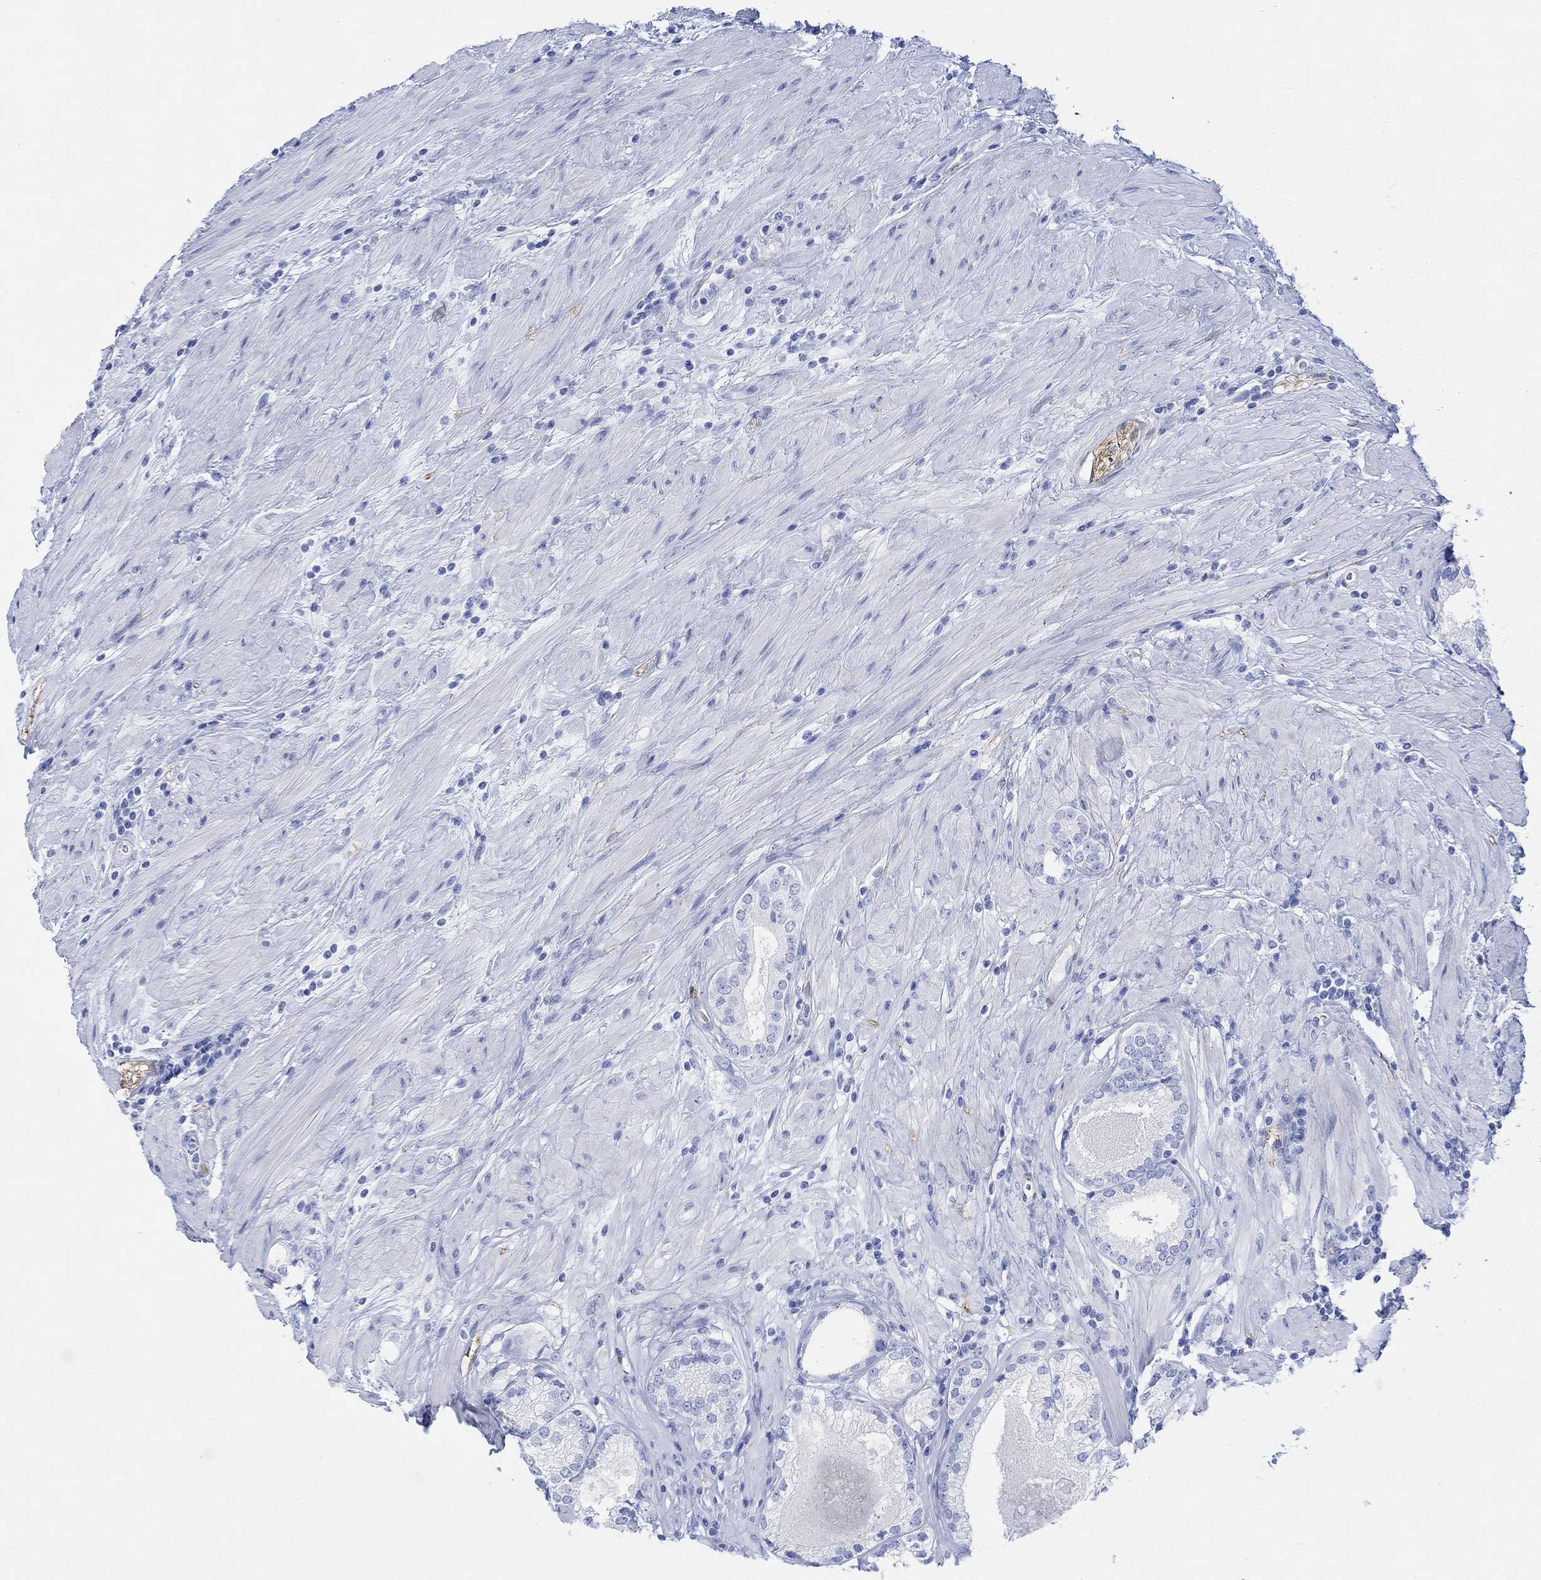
{"staining": {"intensity": "strong", "quantity": "<25%", "location": "nuclear"}, "tissue": "prostate cancer", "cell_type": "Tumor cells", "image_type": "cancer", "snomed": [{"axis": "morphology", "description": "Adenocarcinoma, High grade"}, {"axis": "topography", "description": "Prostate and seminal vesicle, NOS"}], "caption": "DAB immunohistochemical staining of human high-grade adenocarcinoma (prostate) shows strong nuclear protein positivity in about <25% of tumor cells. Nuclei are stained in blue.", "gene": "TPPP3", "patient": {"sex": "male", "age": 62}}